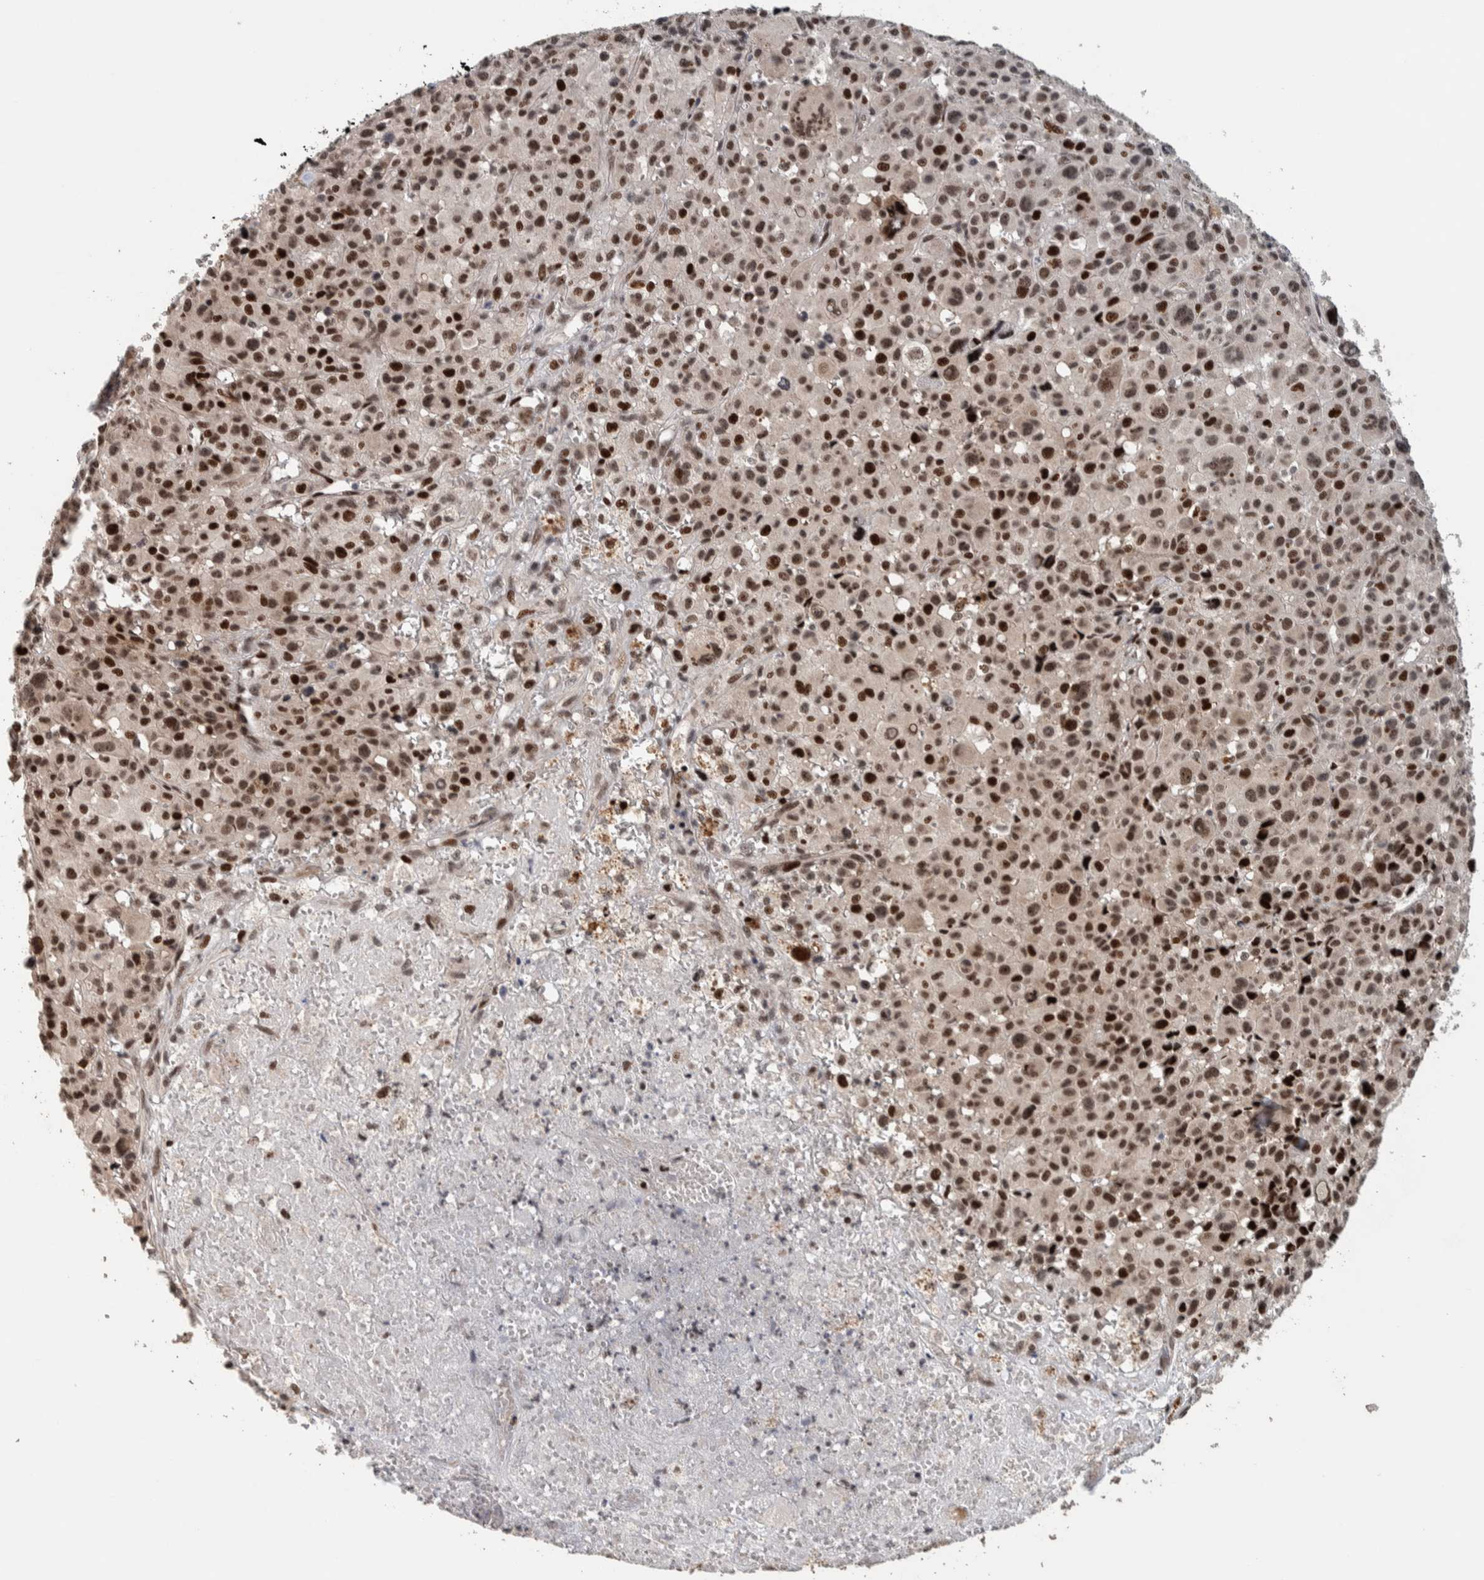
{"staining": {"intensity": "strong", "quantity": ">75%", "location": "nuclear"}, "tissue": "melanoma", "cell_type": "Tumor cells", "image_type": "cancer", "snomed": [{"axis": "morphology", "description": "Malignant melanoma, Metastatic site"}, {"axis": "topography", "description": "Skin"}], "caption": "A high amount of strong nuclear staining is present in approximately >75% of tumor cells in melanoma tissue. The protein is stained brown, and the nuclei are stained in blue (DAB (3,3'-diaminobenzidine) IHC with brightfield microscopy, high magnification).", "gene": "CHD4", "patient": {"sex": "female", "age": 74}}